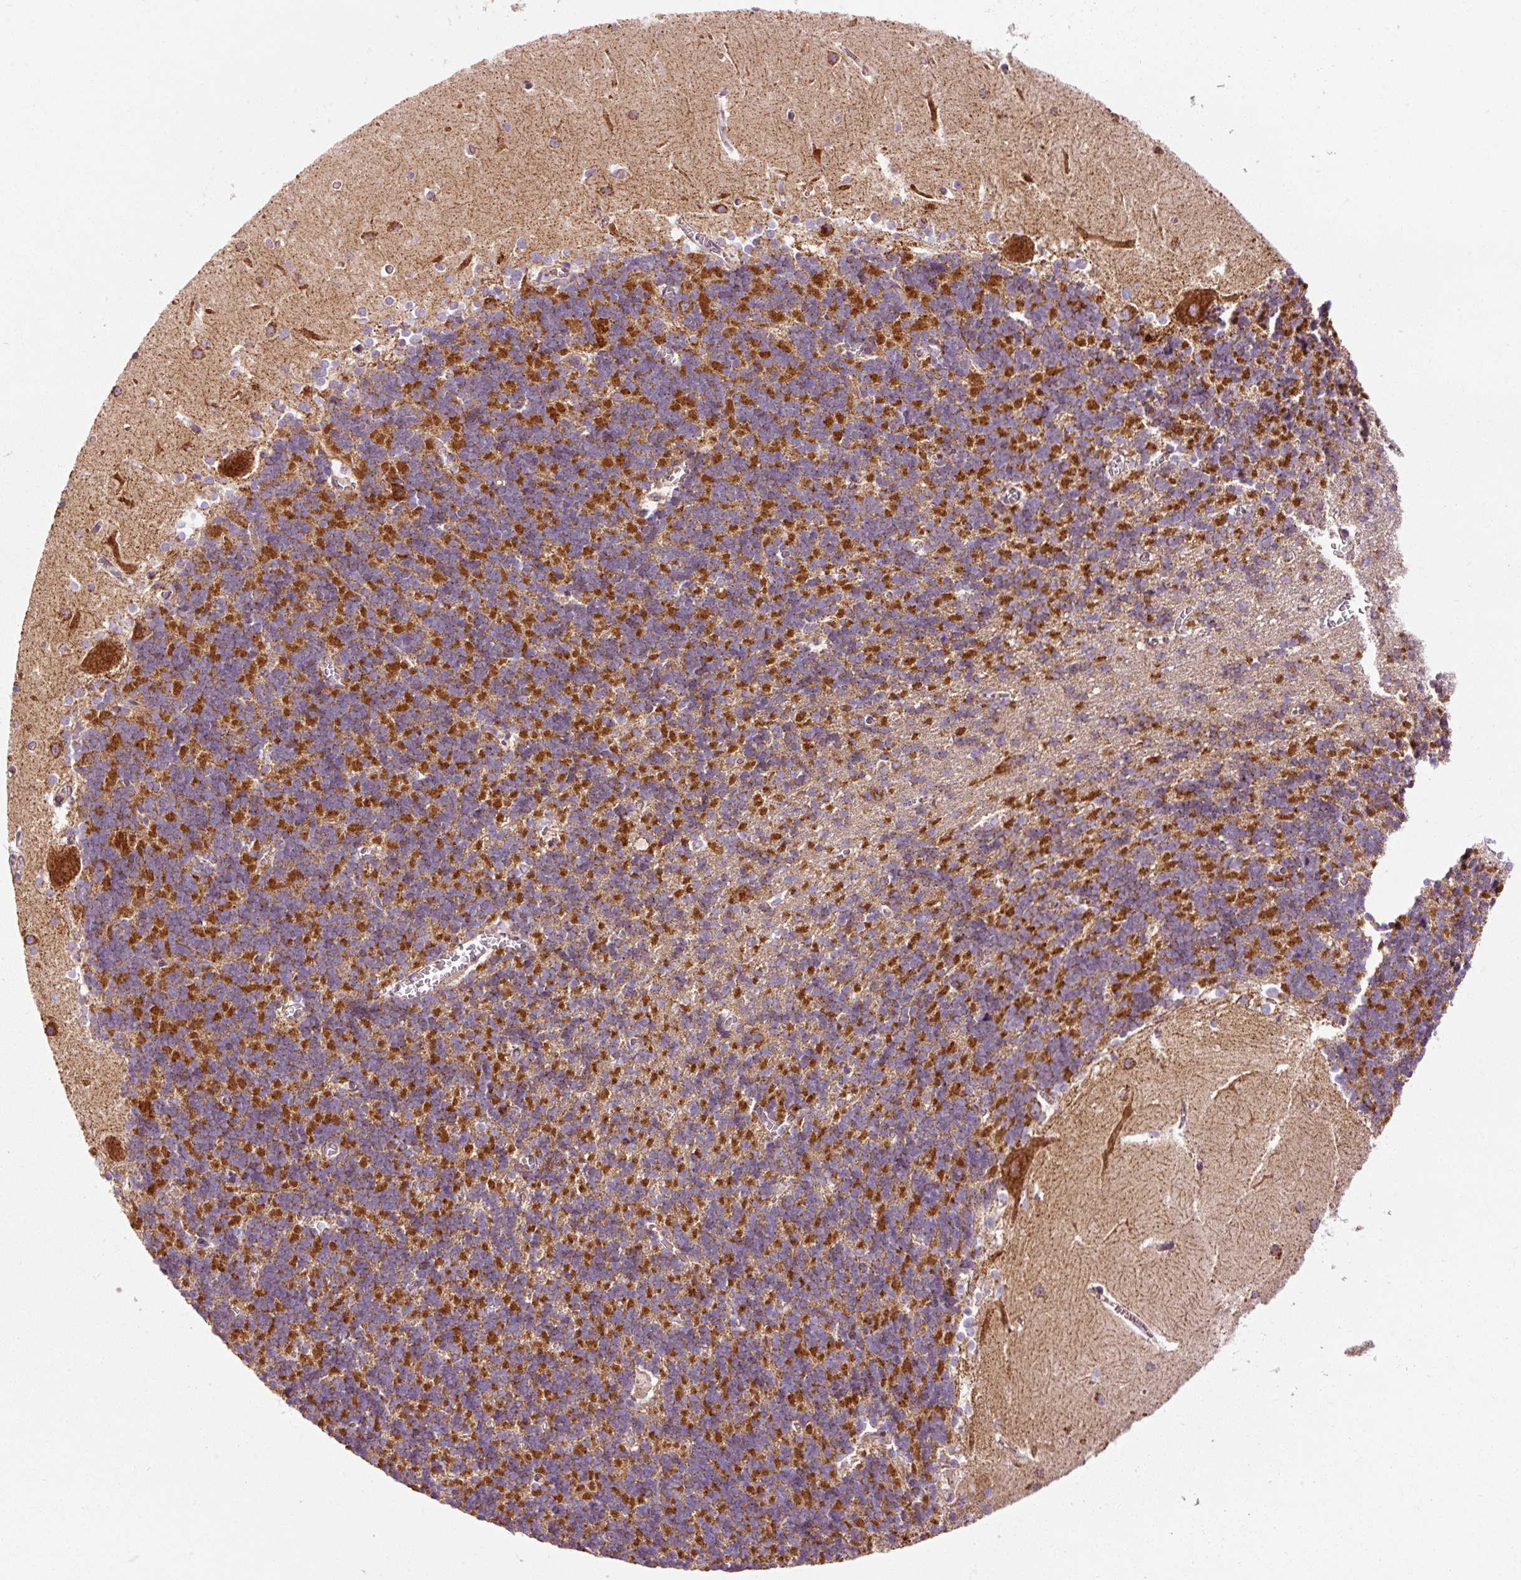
{"staining": {"intensity": "strong", "quantity": "25%-75%", "location": "cytoplasmic/membranous"}, "tissue": "cerebellum", "cell_type": "Cells in granular layer", "image_type": "normal", "snomed": [{"axis": "morphology", "description": "Normal tissue, NOS"}, {"axis": "topography", "description": "Cerebellum"}], "caption": "Strong cytoplasmic/membranous expression is appreciated in approximately 25%-75% of cells in granular layer in normal cerebellum.", "gene": "NDUFB4", "patient": {"sex": "male", "age": 37}}